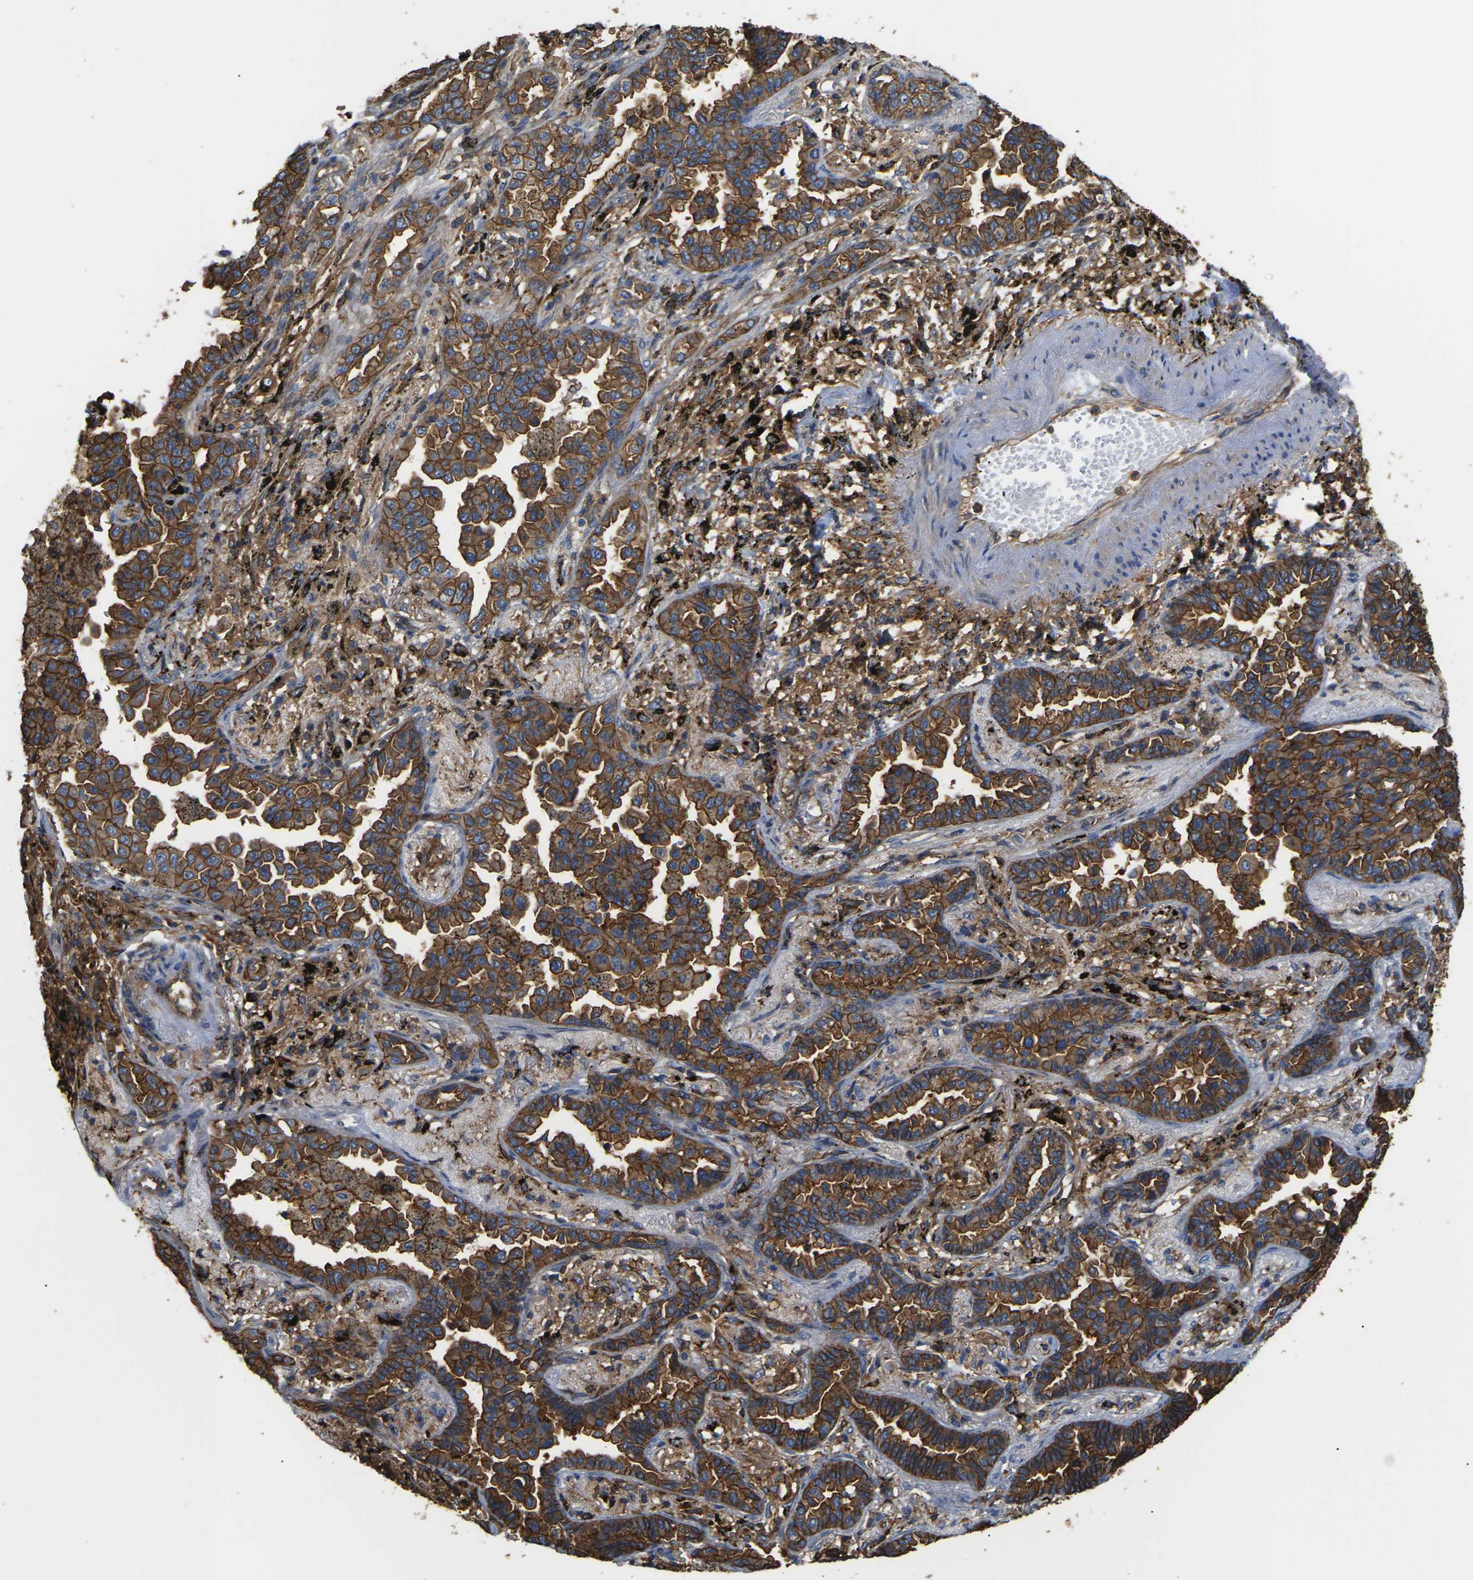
{"staining": {"intensity": "strong", "quantity": ">75%", "location": "cytoplasmic/membranous"}, "tissue": "lung cancer", "cell_type": "Tumor cells", "image_type": "cancer", "snomed": [{"axis": "morphology", "description": "Normal tissue, NOS"}, {"axis": "morphology", "description": "Adenocarcinoma, NOS"}, {"axis": "topography", "description": "Lung"}], "caption": "About >75% of tumor cells in human lung cancer demonstrate strong cytoplasmic/membranous protein expression as visualized by brown immunohistochemical staining.", "gene": "IQGAP1", "patient": {"sex": "male", "age": 59}}